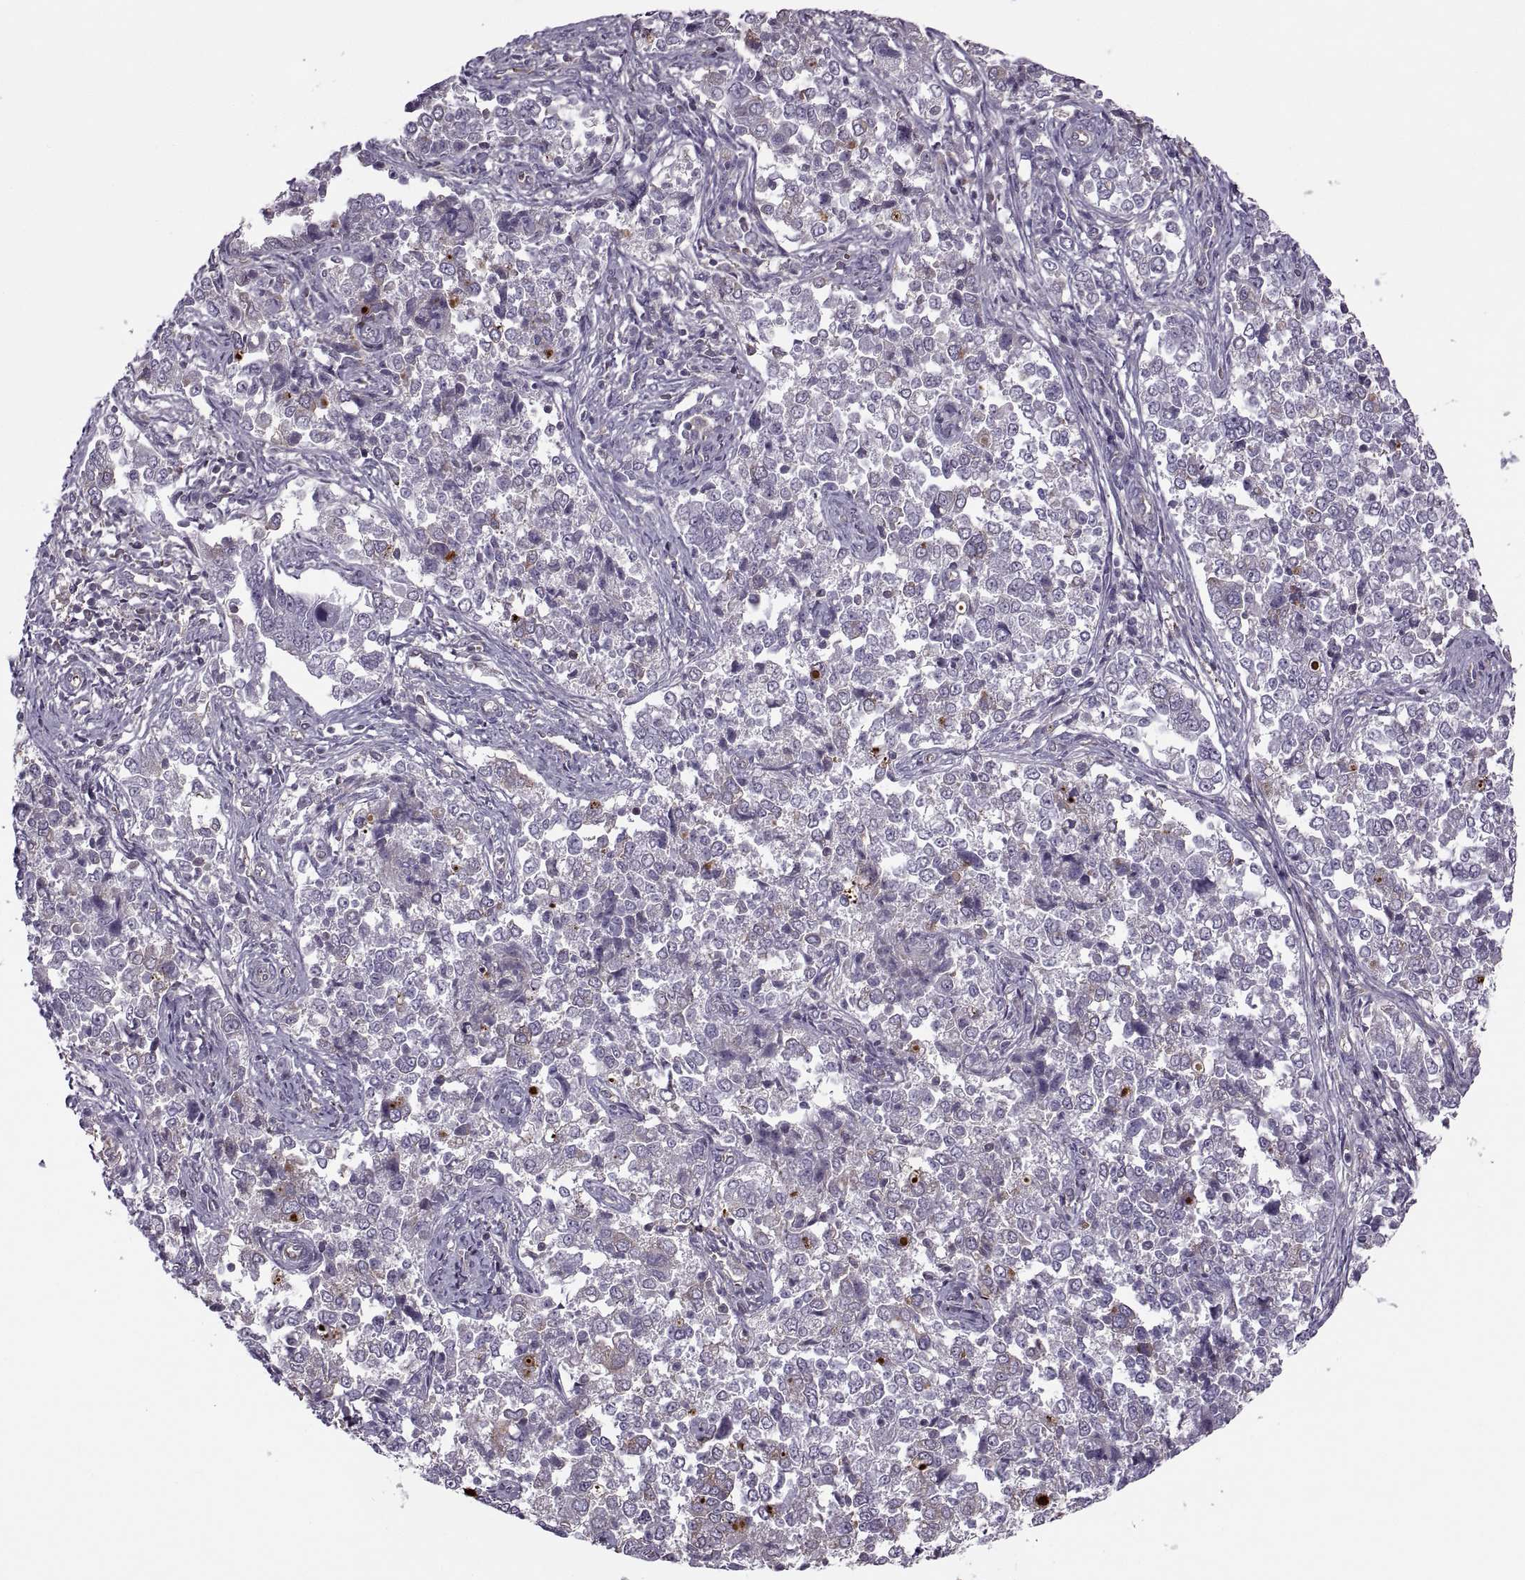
{"staining": {"intensity": "negative", "quantity": "none", "location": "none"}, "tissue": "endometrial cancer", "cell_type": "Tumor cells", "image_type": "cancer", "snomed": [{"axis": "morphology", "description": "Adenocarcinoma, NOS"}, {"axis": "topography", "description": "Endometrium"}], "caption": "This is an immunohistochemistry histopathology image of endometrial cancer (adenocarcinoma). There is no staining in tumor cells.", "gene": "SLC2A3", "patient": {"sex": "female", "age": 43}}